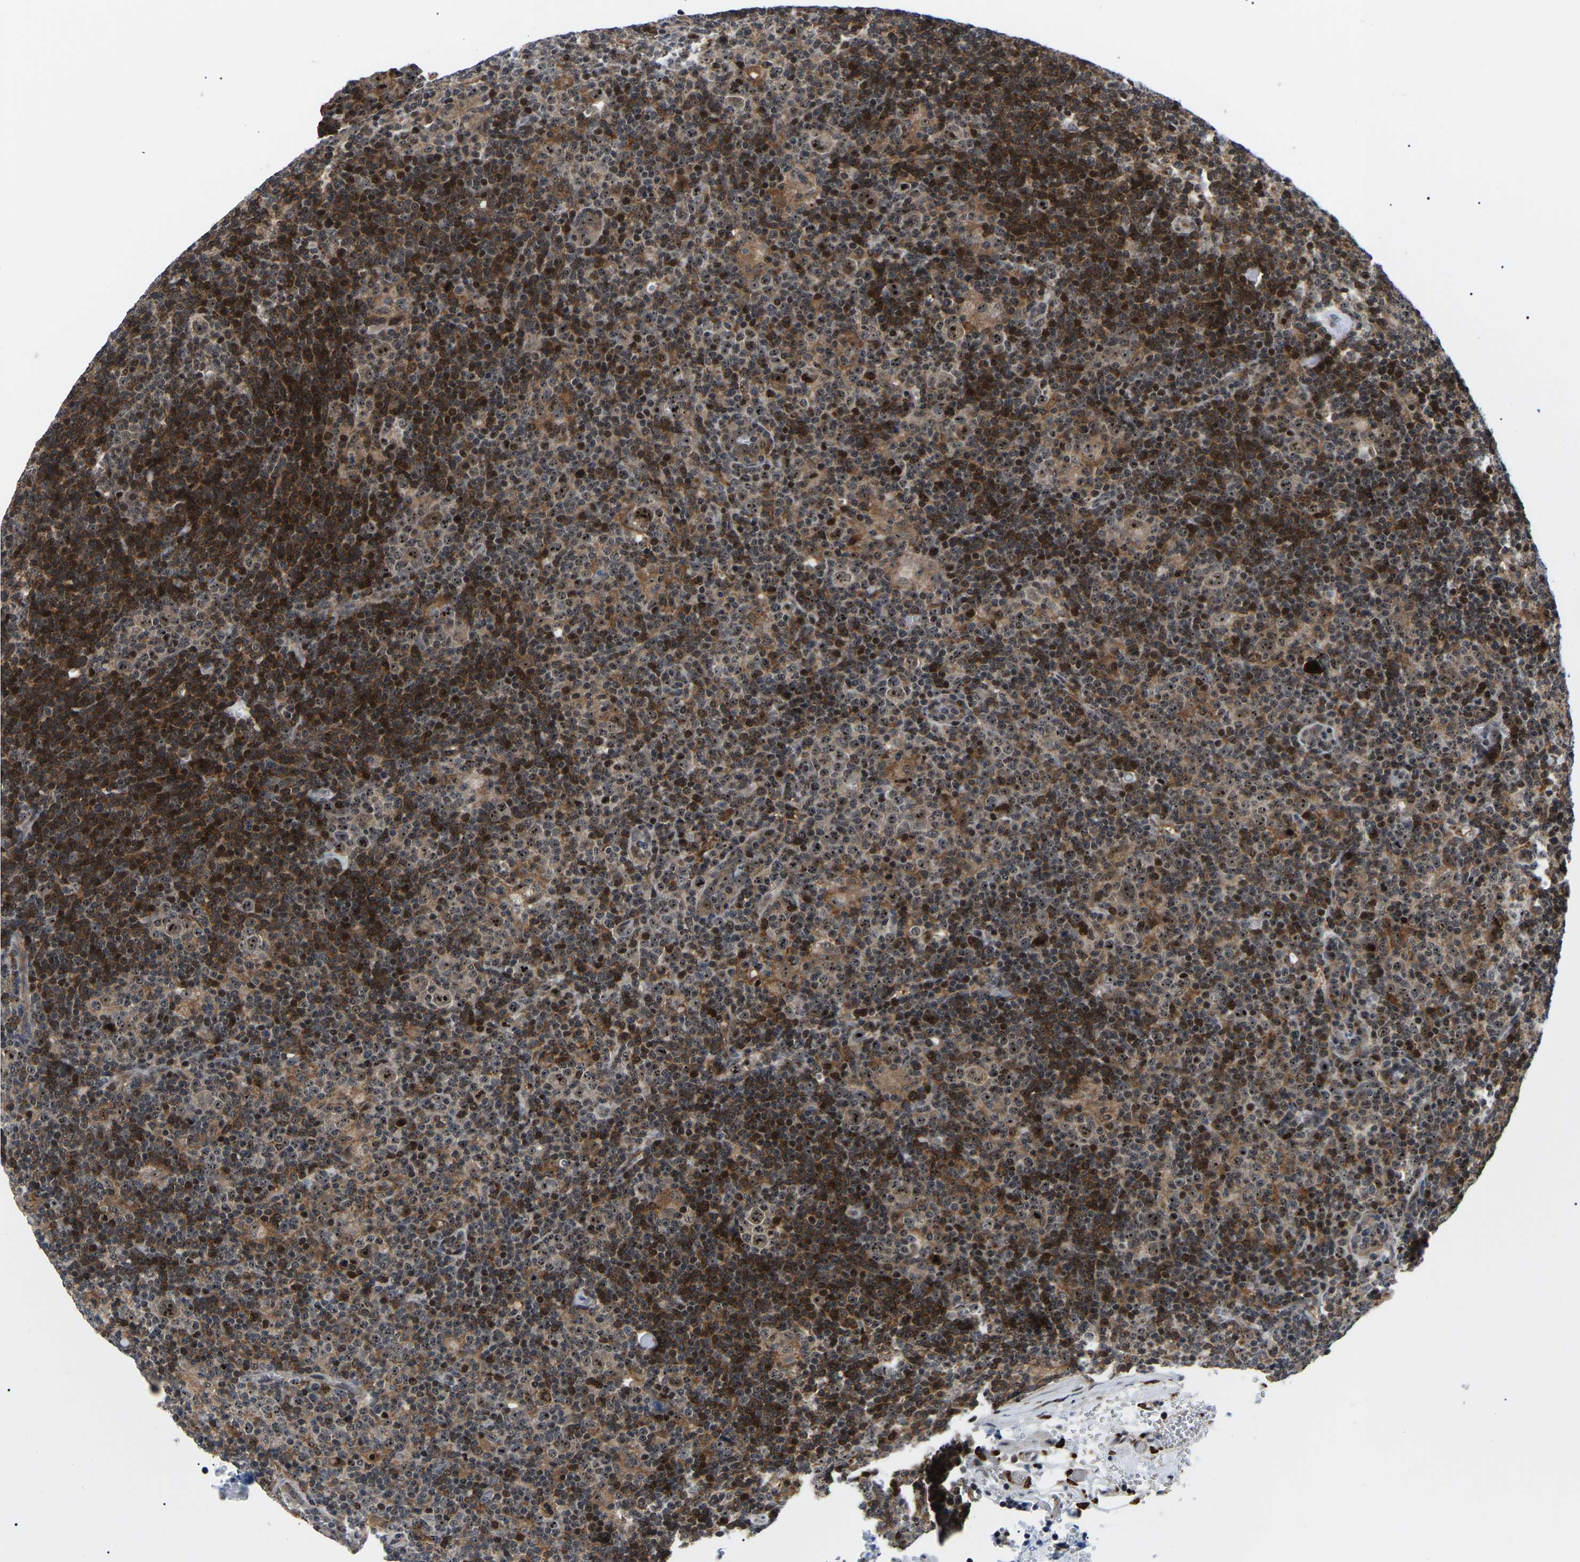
{"staining": {"intensity": "strong", "quantity": ">75%", "location": "nuclear"}, "tissue": "lymphoma", "cell_type": "Tumor cells", "image_type": "cancer", "snomed": [{"axis": "morphology", "description": "Hodgkin's disease, NOS"}, {"axis": "topography", "description": "Lymph node"}], "caption": "Tumor cells reveal high levels of strong nuclear expression in about >75% of cells in Hodgkin's disease.", "gene": "RRP1B", "patient": {"sex": "female", "age": 57}}